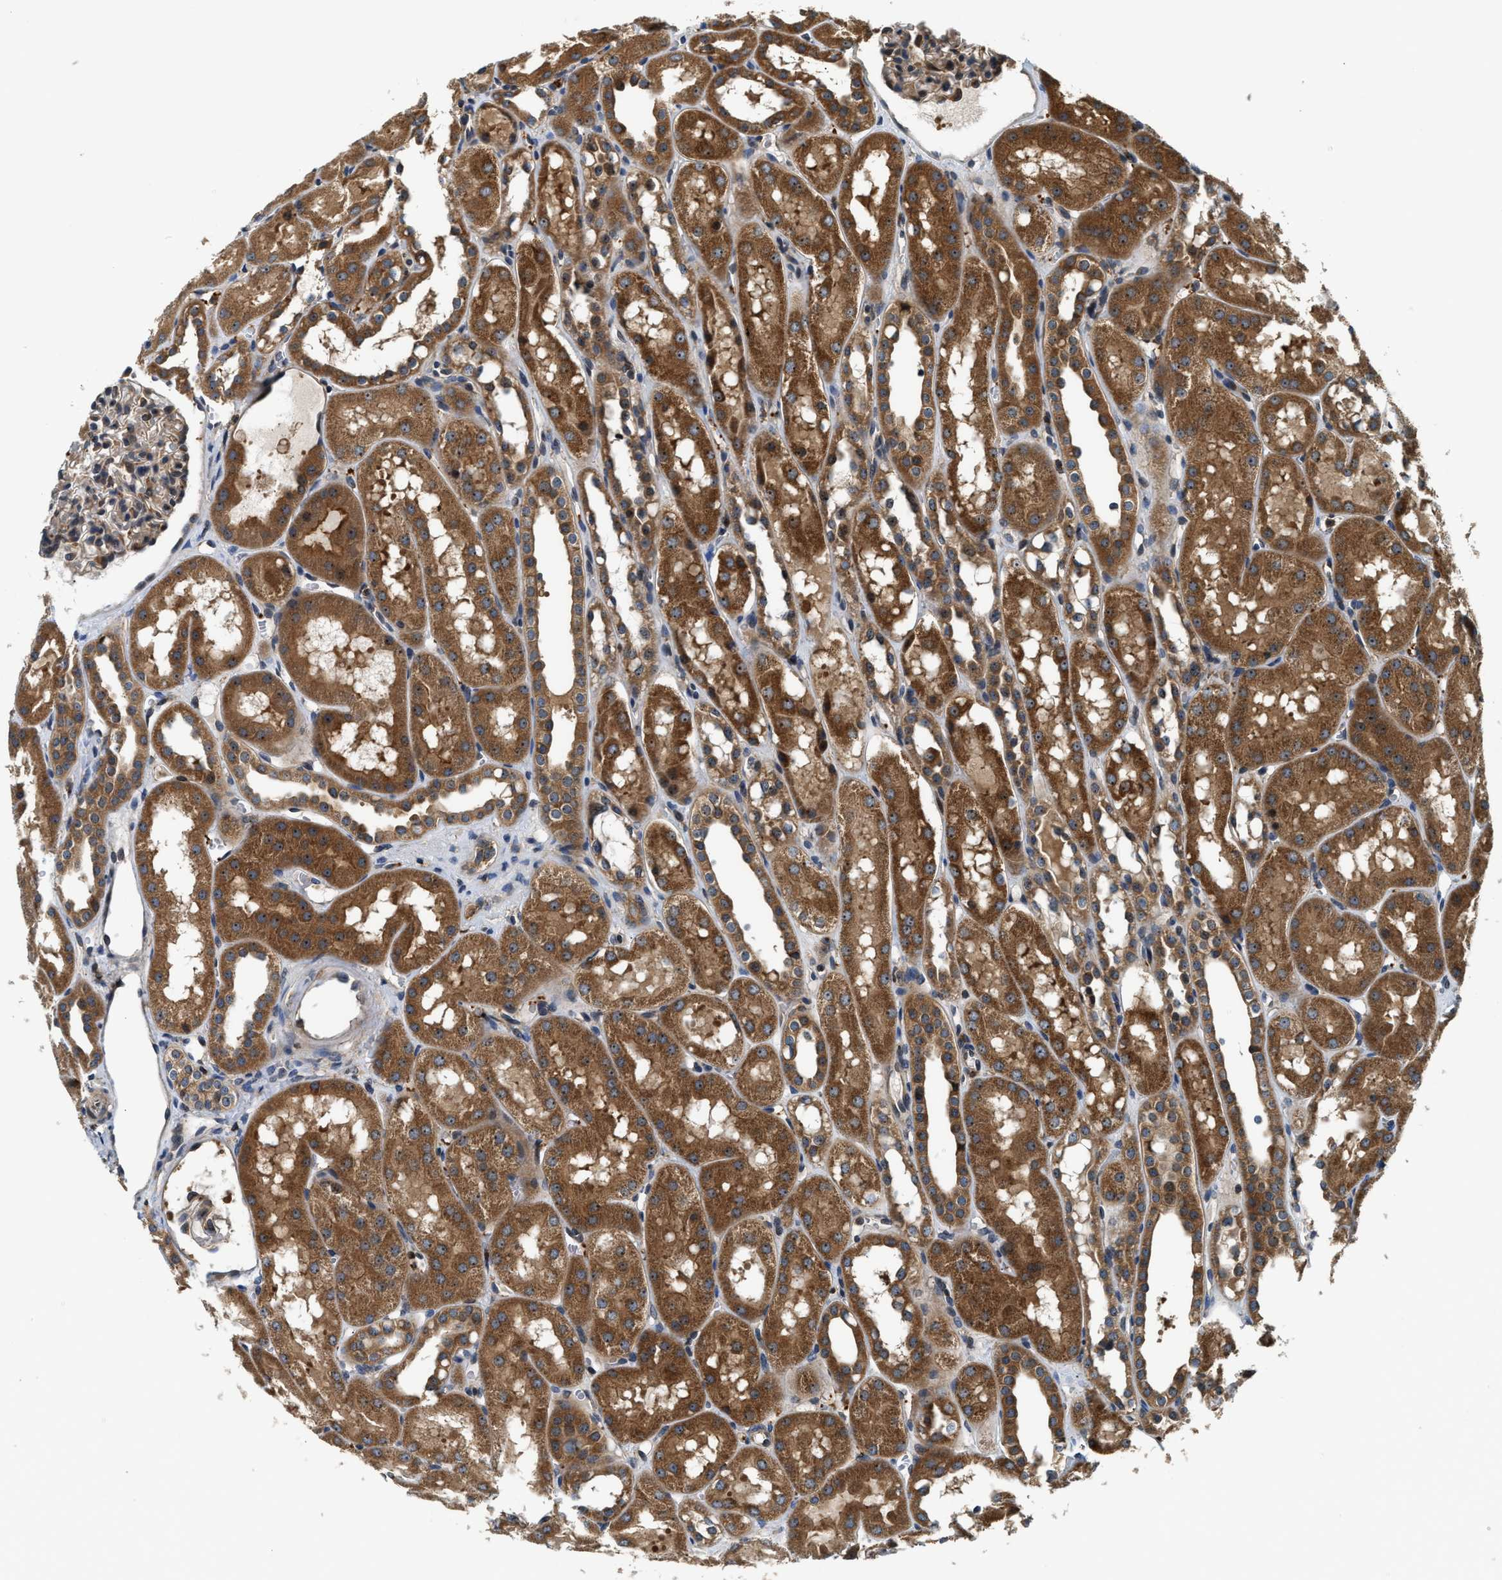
{"staining": {"intensity": "moderate", "quantity": "<25%", "location": "cytoplasmic/membranous"}, "tissue": "kidney", "cell_type": "Cells in glomeruli", "image_type": "normal", "snomed": [{"axis": "morphology", "description": "Normal tissue, NOS"}, {"axis": "topography", "description": "Kidney"}, {"axis": "topography", "description": "Urinary bladder"}], "caption": "A low amount of moderate cytoplasmic/membranous staining is appreciated in about <25% of cells in glomeruli in benign kidney. The protein is shown in brown color, while the nuclei are stained blue.", "gene": "SNX5", "patient": {"sex": "male", "age": 16}}